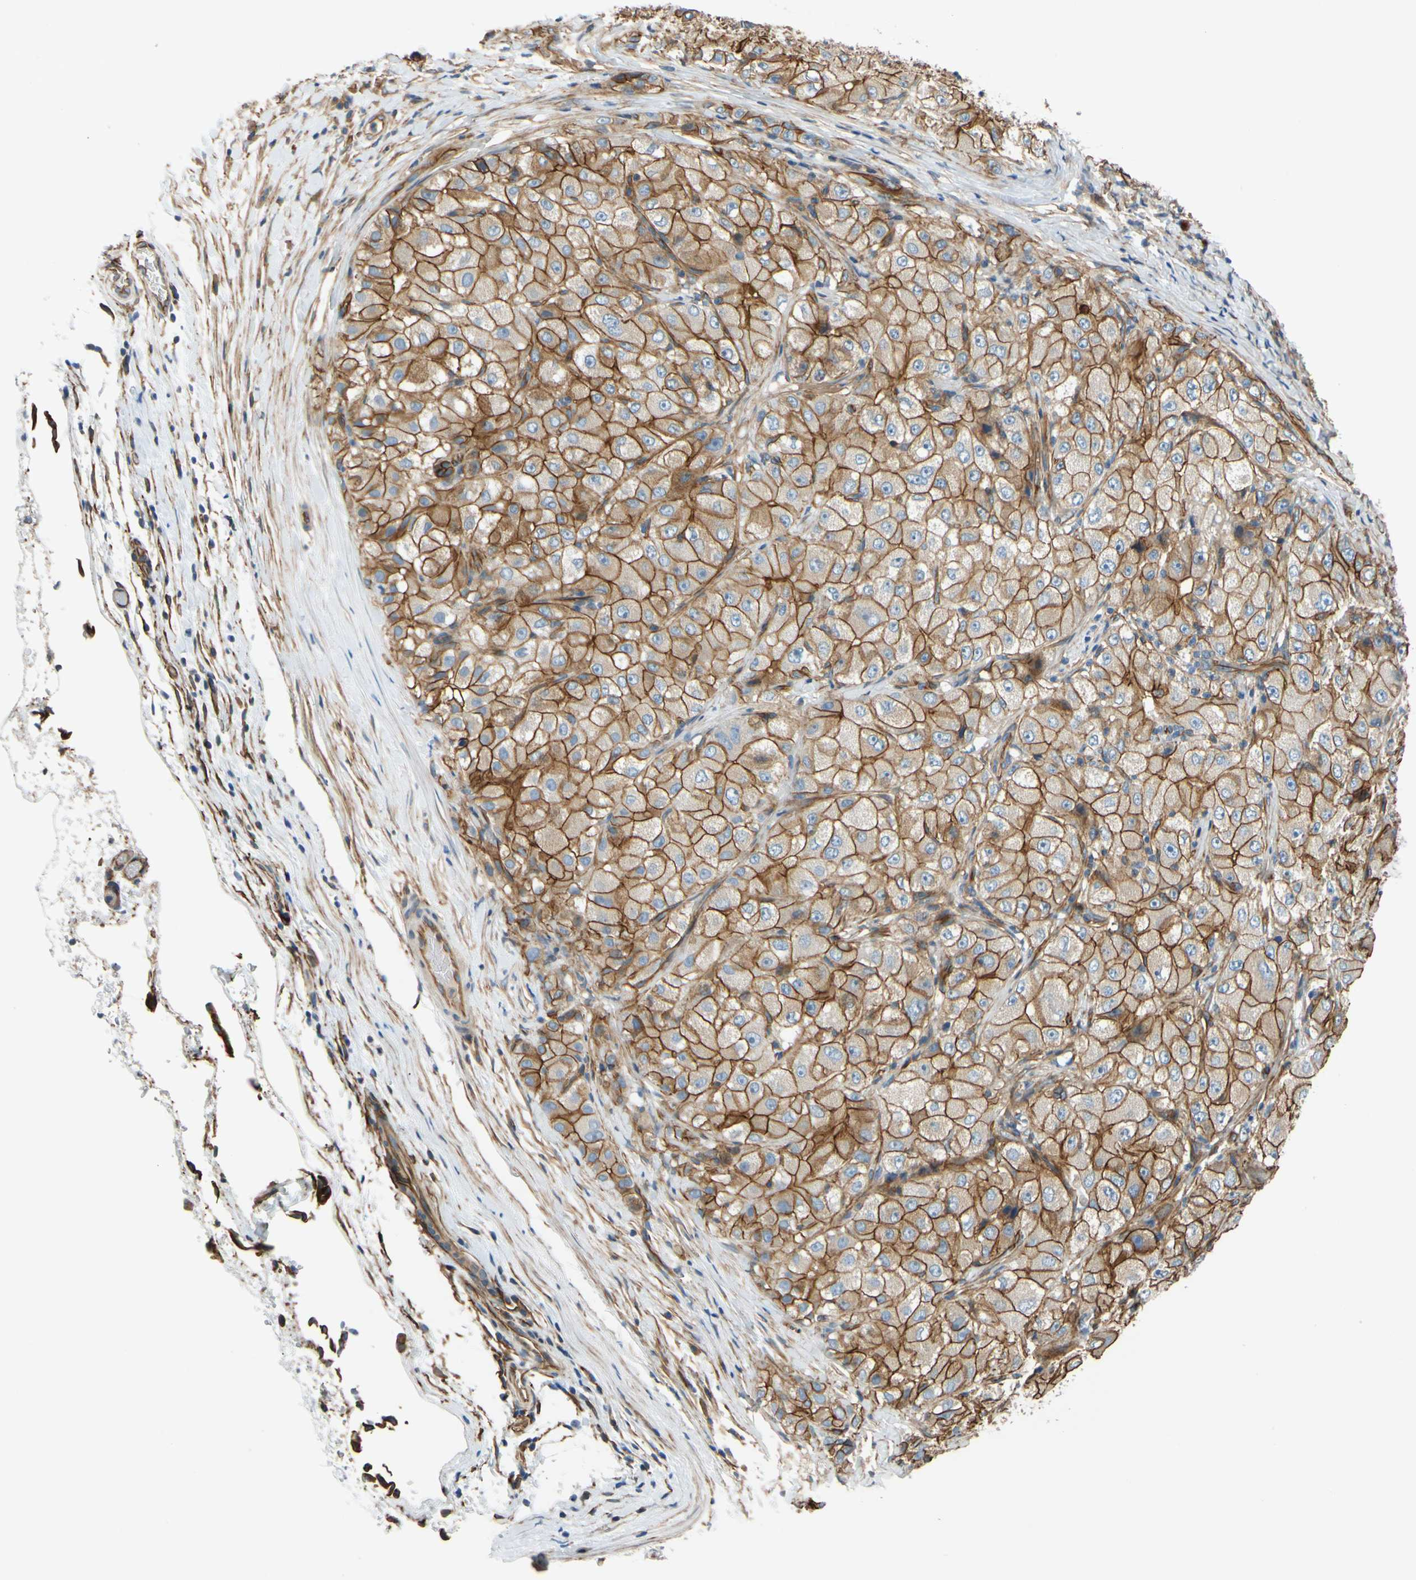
{"staining": {"intensity": "strong", "quantity": ">75%", "location": "cytoplasmic/membranous"}, "tissue": "liver cancer", "cell_type": "Tumor cells", "image_type": "cancer", "snomed": [{"axis": "morphology", "description": "Carcinoma, Hepatocellular, NOS"}, {"axis": "topography", "description": "Liver"}], "caption": "Immunohistochemical staining of human liver cancer (hepatocellular carcinoma) displays strong cytoplasmic/membranous protein staining in about >75% of tumor cells.", "gene": "SPTAN1", "patient": {"sex": "male", "age": 80}}